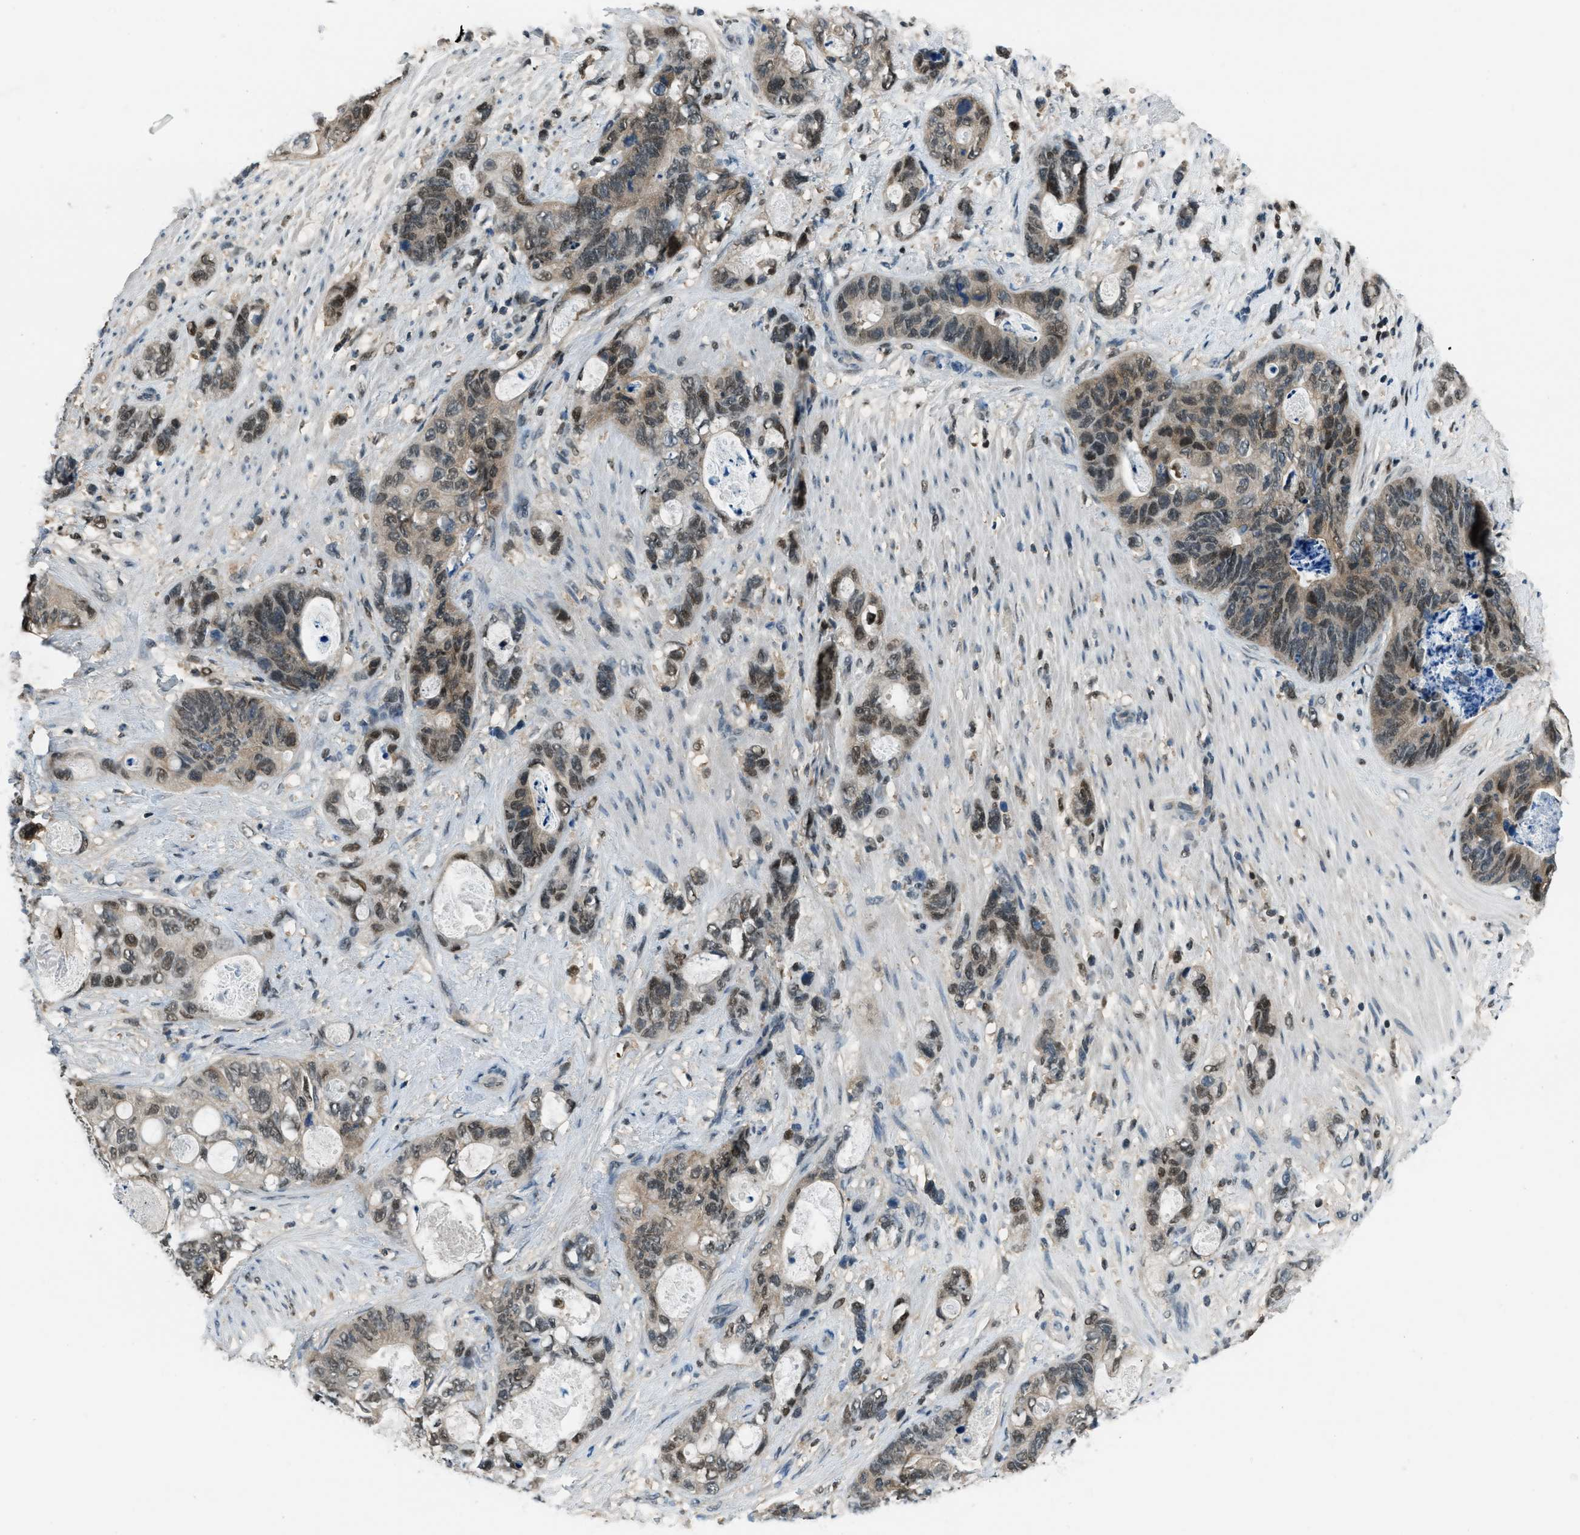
{"staining": {"intensity": "moderate", "quantity": ">75%", "location": "cytoplasmic/membranous,nuclear"}, "tissue": "stomach cancer", "cell_type": "Tumor cells", "image_type": "cancer", "snomed": [{"axis": "morphology", "description": "Normal tissue, NOS"}, {"axis": "morphology", "description": "Adenocarcinoma, NOS"}, {"axis": "topography", "description": "Stomach"}], "caption": "Protein expression analysis of human stomach cancer (adenocarcinoma) reveals moderate cytoplasmic/membranous and nuclear positivity in about >75% of tumor cells.", "gene": "OGFR", "patient": {"sex": "female", "age": 89}}